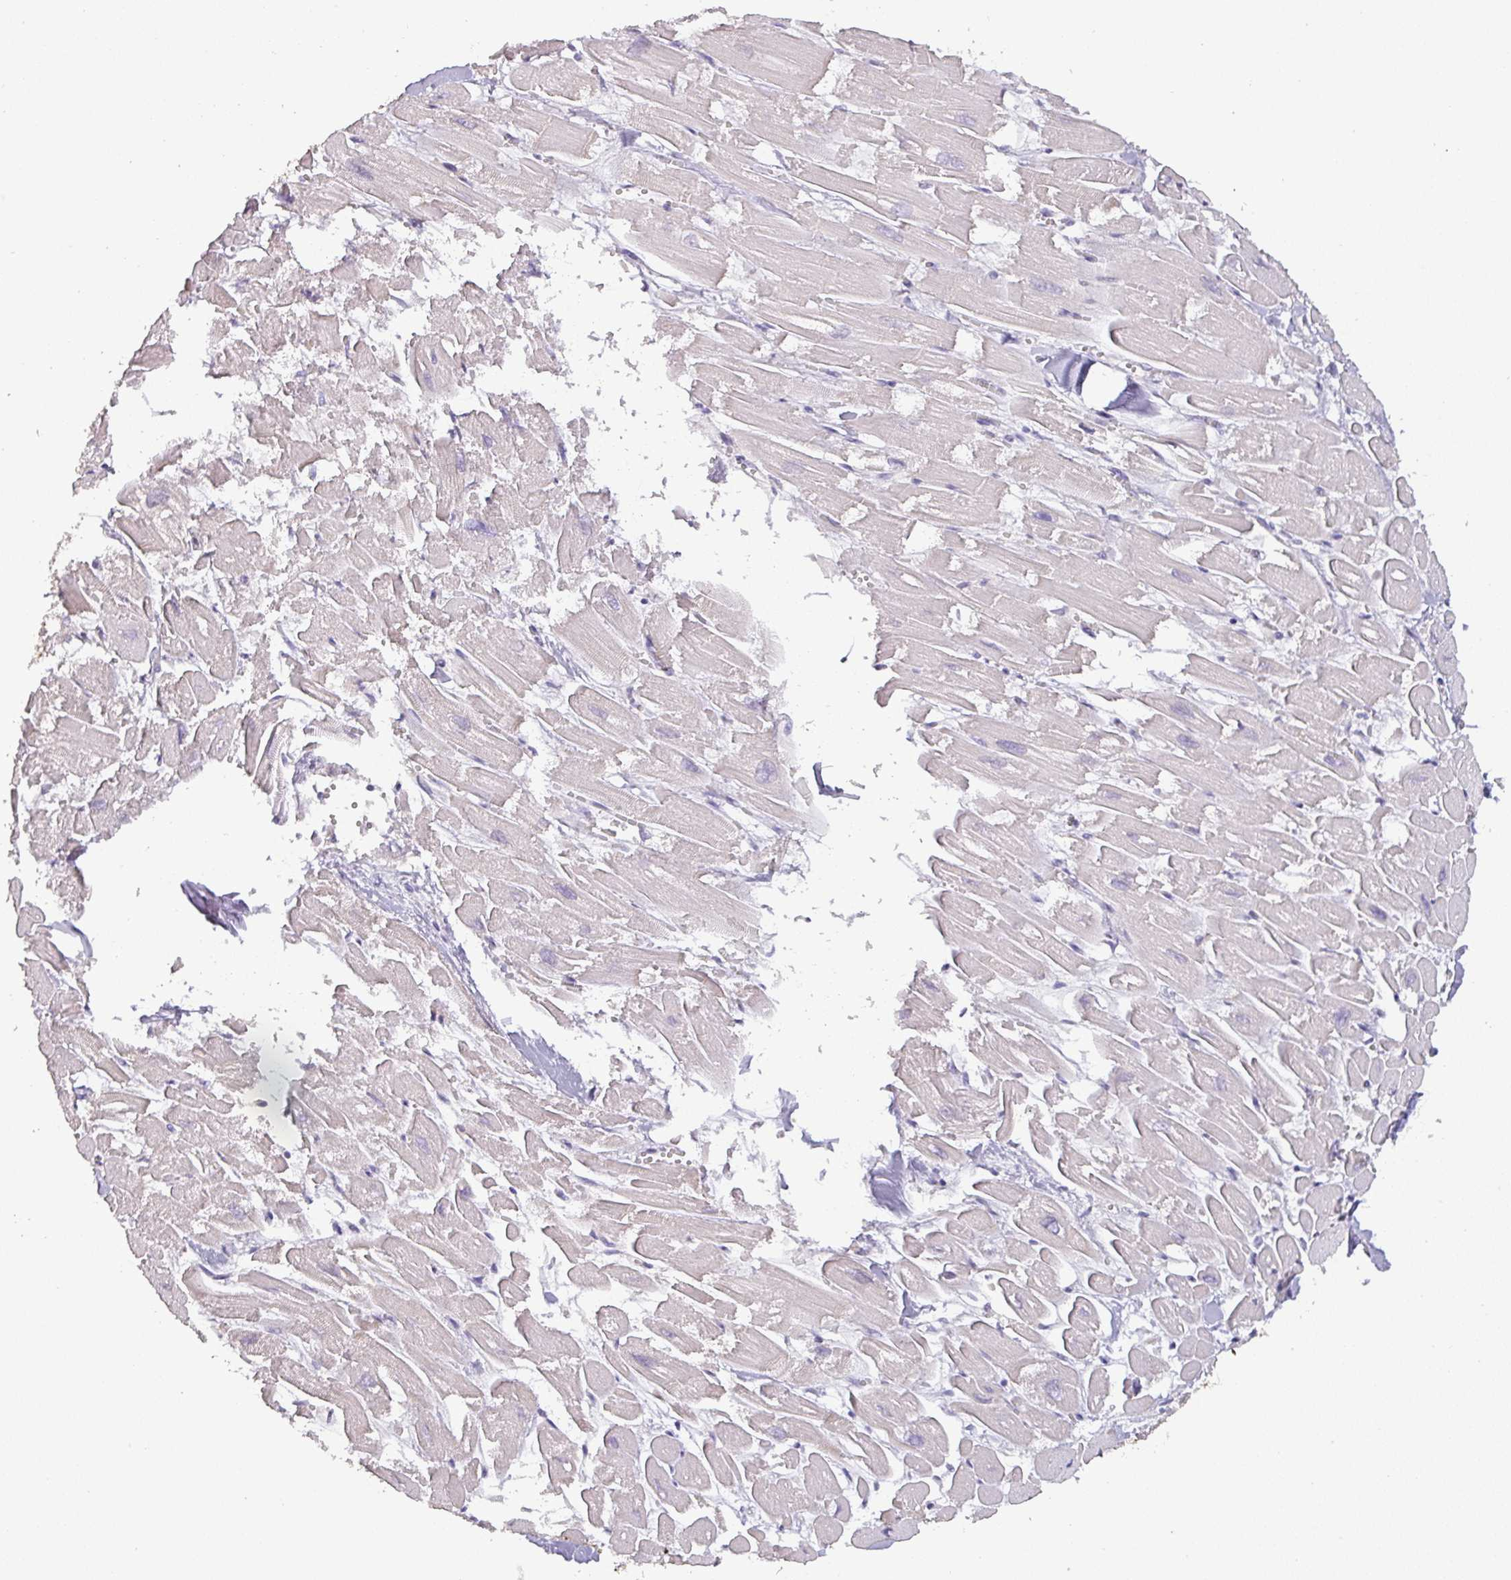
{"staining": {"intensity": "negative", "quantity": "none", "location": "none"}, "tissue": "heart muscle", "cell_type": "Cardiomyocytes", "image_type": "normal", "snomed": [{"axis": "morphology", "description": "Normal tissue, NOS"}, {"axis": "topography", "description": "Heart"}], "caption": "Immunohistochemistry (IHC) micrograph of benign heart muscle: heart muscle stained with DAB (3,3'-diaminobenzidine) reveals no significant protein expression in cardiomyocytes.", "gene": "DRD5", "patient": {"sex": "male", "age": 54}}